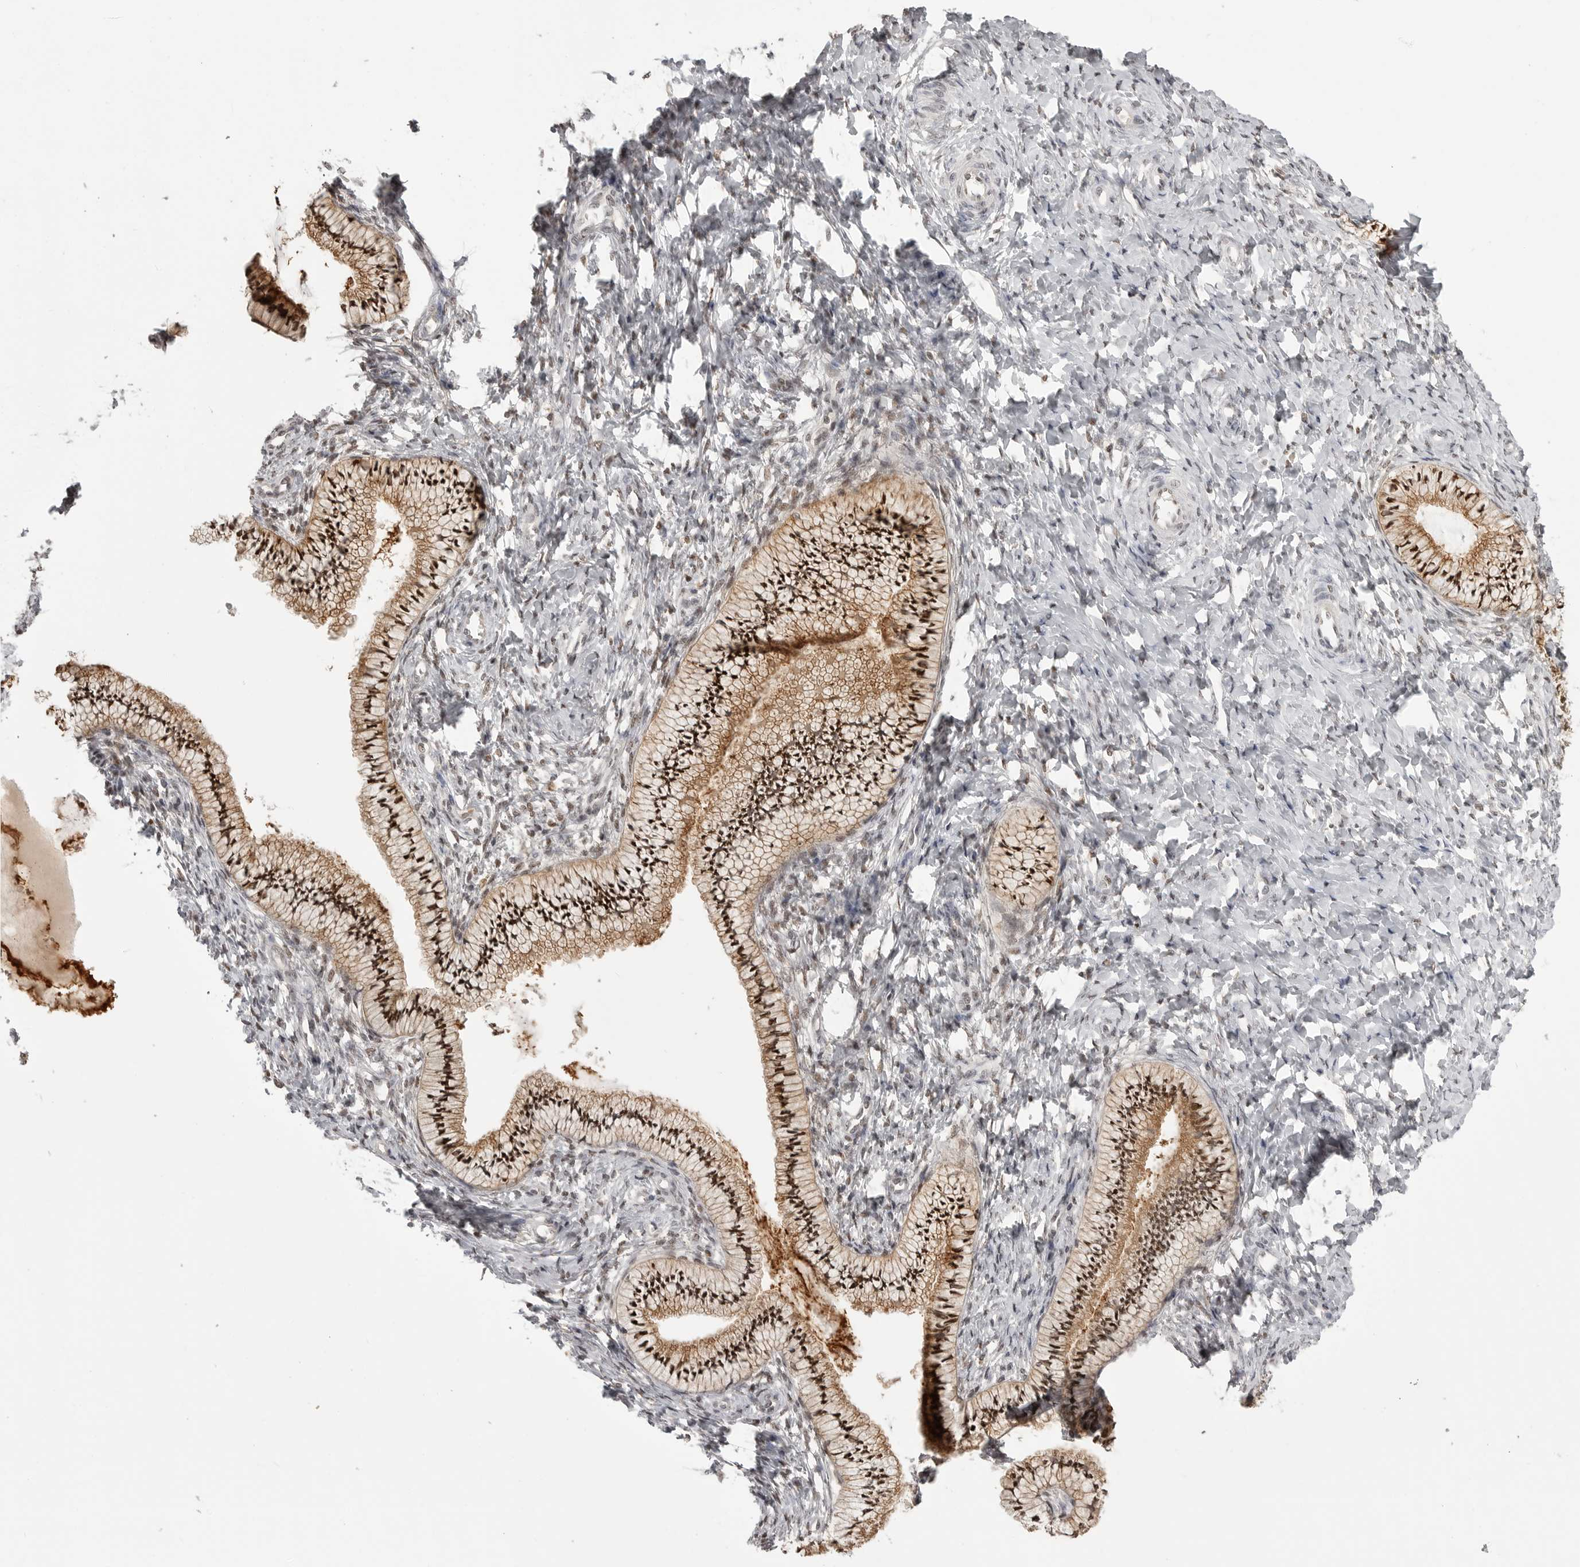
{"staining": {"intensity": "strong", "quantity": ">75%", "location": "cytoplasmic/membranous,nuclear"}, "tissue": "cervix", "cell_type": "Glandular cells", "image_type": "normal", "snomed": [{"axis": "morphology", "description": "Normal tissue, NOS"}, {"axis": "topography", "description": "Cervix"}], "caption": "Immunohistochemical staining of unremarkable cervix shows >75% levels of strong cytoplasmic/membranous,nuclear protein positivity in about >75% of glandular cells. (IHC, brightfield microscopy, high magnification).", "gene": "PEG3", "patient": {"sex": "female", "age": 36}}